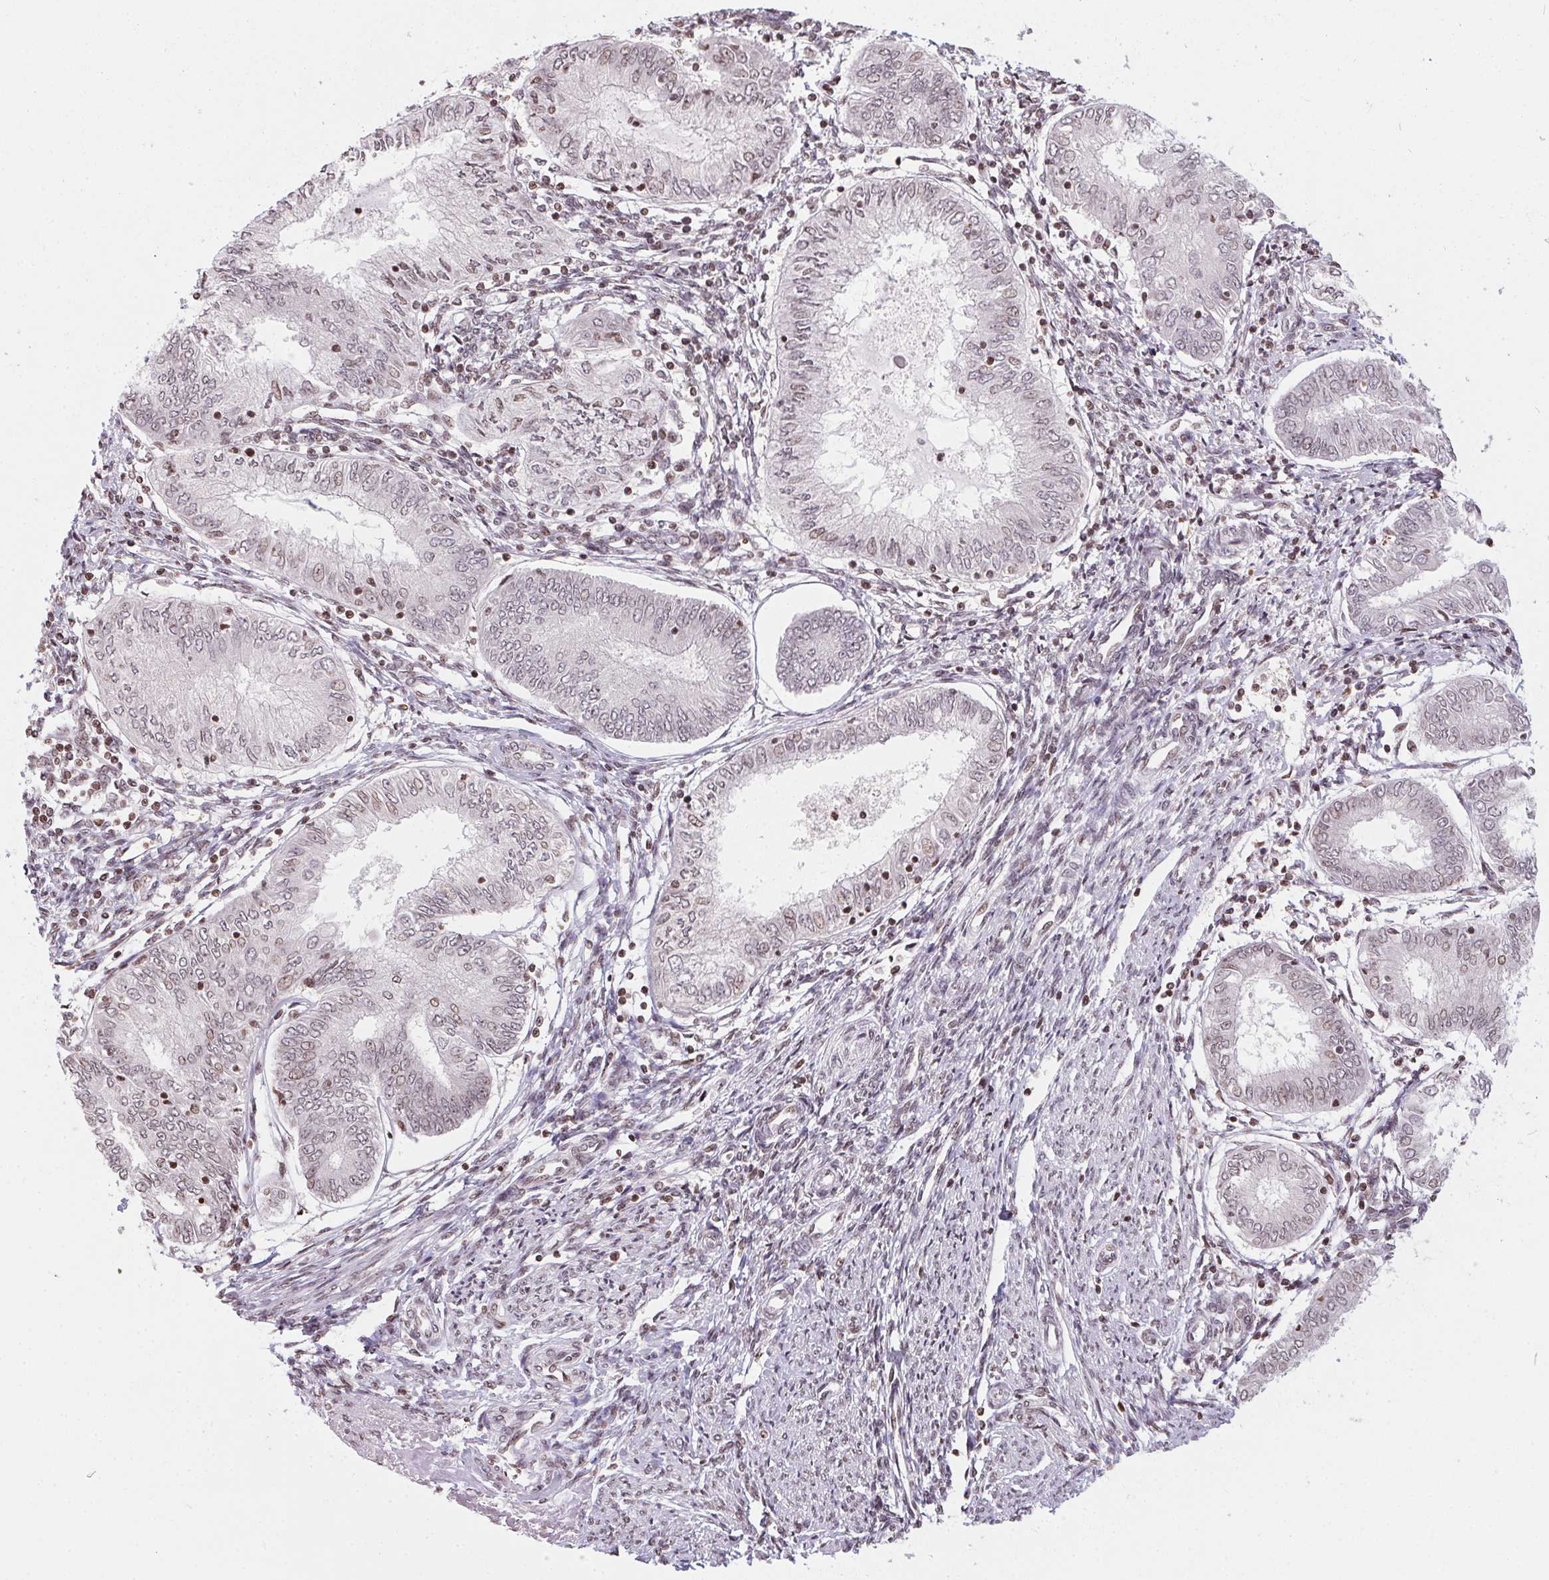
{"staining": {"intensity": "weak", "quantity": "25%-75%", "location": "nuclear"}, "tissue": "endometrial cancer", "cell_type": "Tumor cells", "image_type": "cancer", "snomed": [{"axis": "morphology", "description": "Adenocarcinoma, NOS"}, {"axis": "topography", "description": "Endometrium"}], "caption": "The image shows staining of endometrial adenocarcinoma, revealing weak nuclear protein positivity (brown color) within tumor cells.", "gene": "RNF181", "patient": {"sex": "female", "age": 68}}